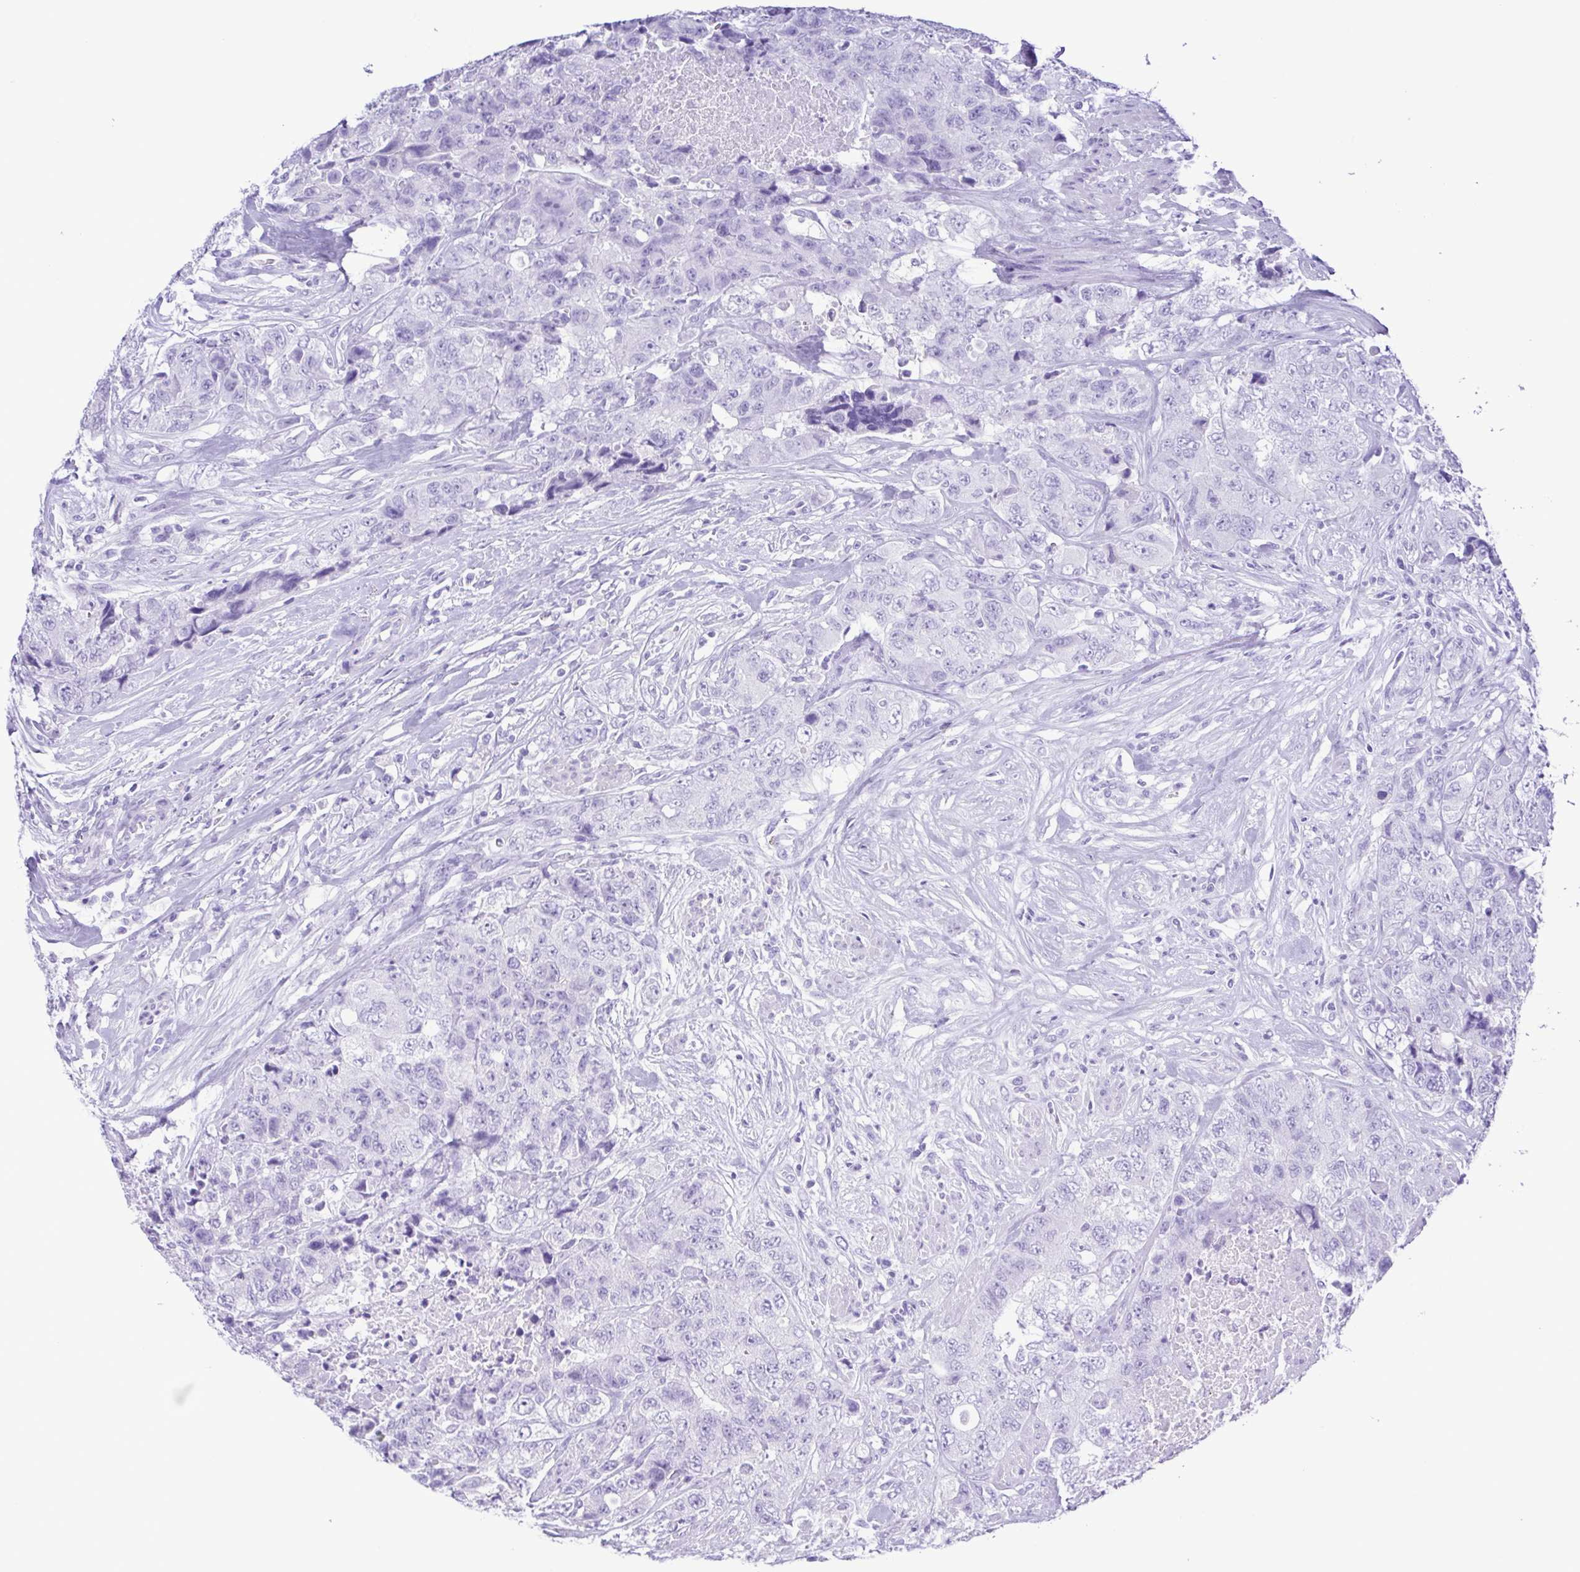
{"staining": {"intensity": "negative", "quantity": "none", "location": "none"}, "tissue": "urothelial cancer", "cell_type": "Tumor cells", "image_type": "cancer", "snomed": [{"axis": "morphology", "description": "Urothelial carcinoma, High grade"}, {"axis": "topography", "description": "Urinary bladder"}], "caption": "Immunohistochemical staining of urothelial carcinoma (high-grade) shows no significant staining in tumor cells. (Brightfield microscopy of DAB (3,3'-diaminobenzidine) immunohistochemistry at high magnification).", "gene": "CASP14", "patient": {"sex": "female", "age": 78}}